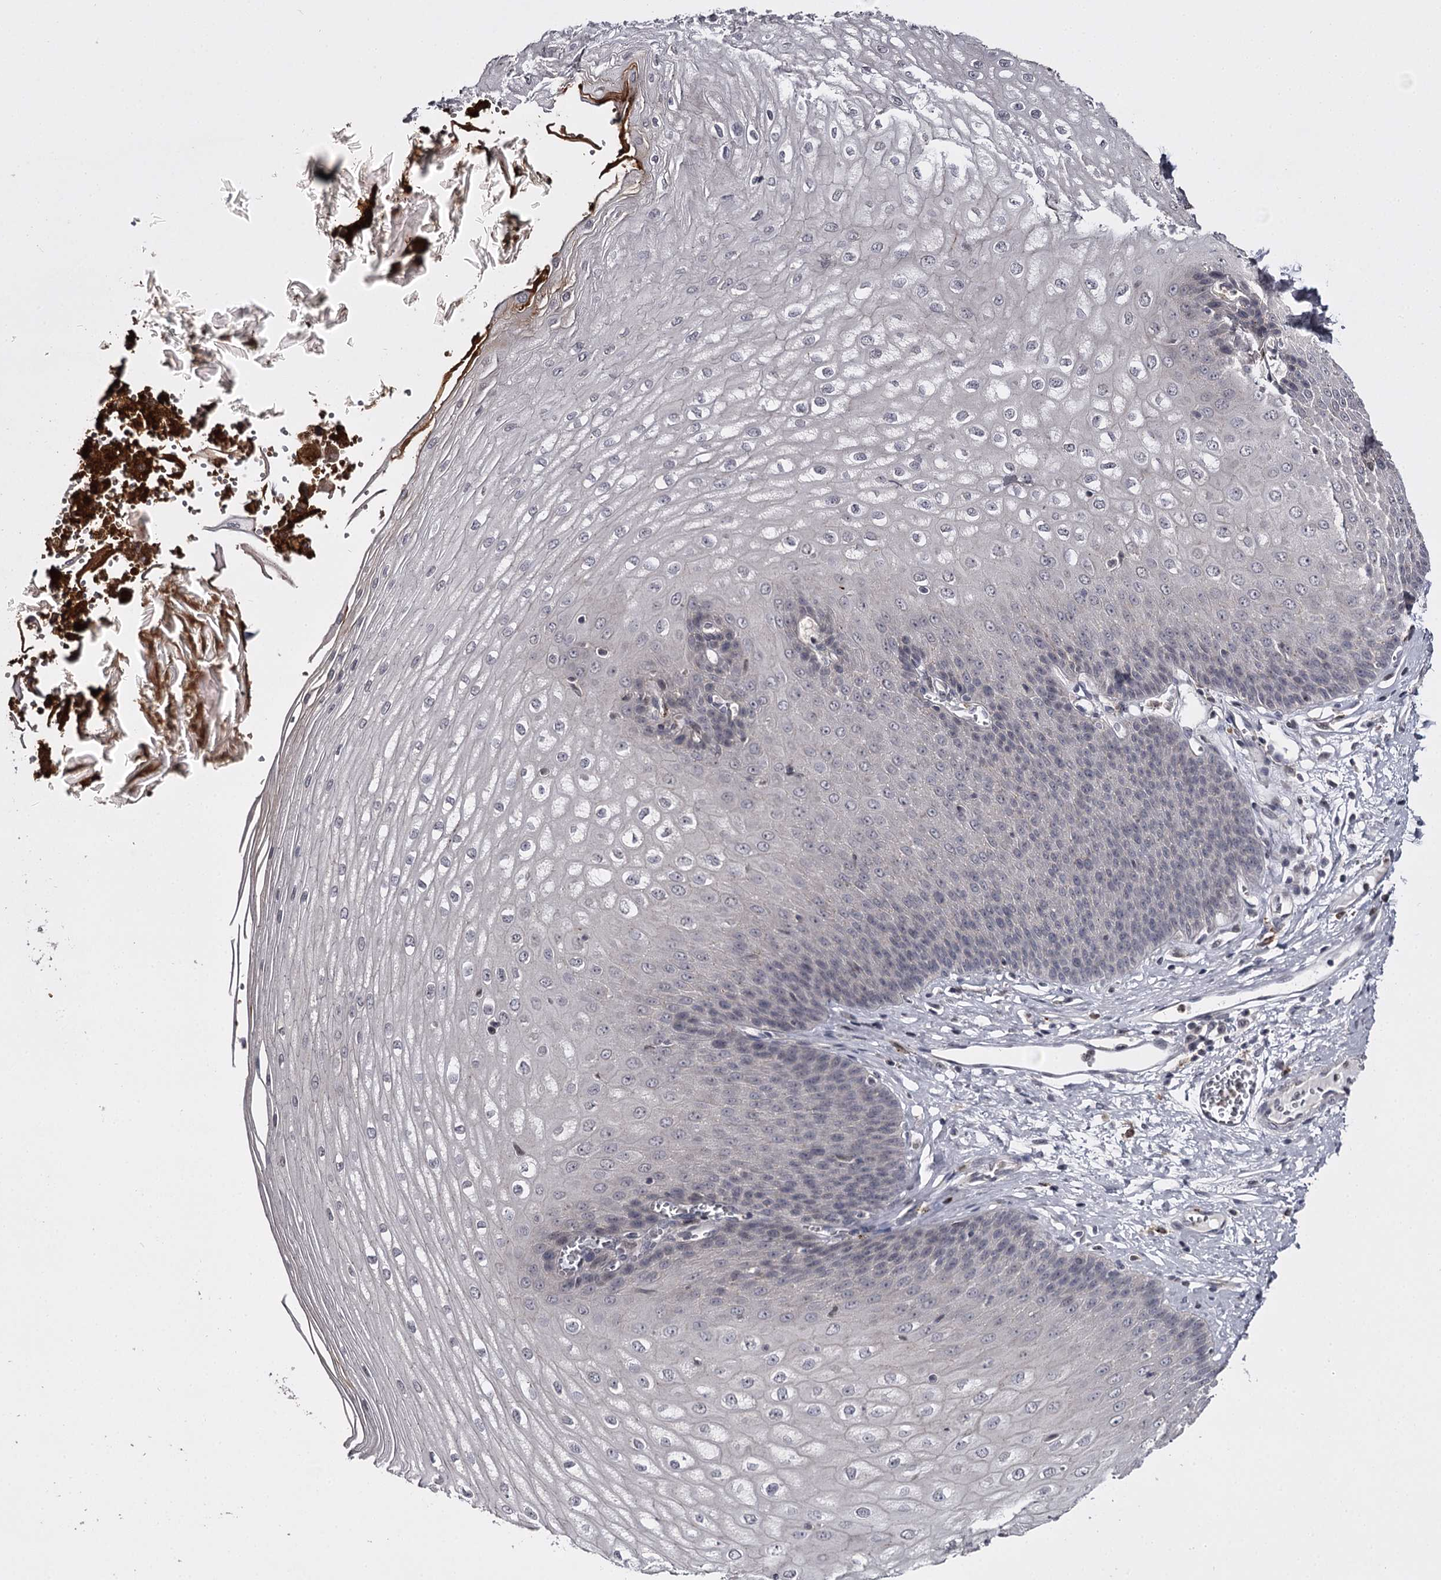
{"staining": {"intensity": "negative", "quantity": "none", "location": "none"}, "tissue": "esophagus", "cell_type": "Squamous epithelial cells", "image_type": "normal", "snomed": [{"axis": "morphology", "description": "Normal tissue, NOS"}, {"axis": "topography", "description": "Esophagus"}], "caption": "DAB (3,3'-diaminobenzidine) immunohistochemical staining of benign esophagus shows no significant staining in squamous epithelial cells.", "gene": "SLC32A1", "patient": {"sex": "male", "age": 60}}